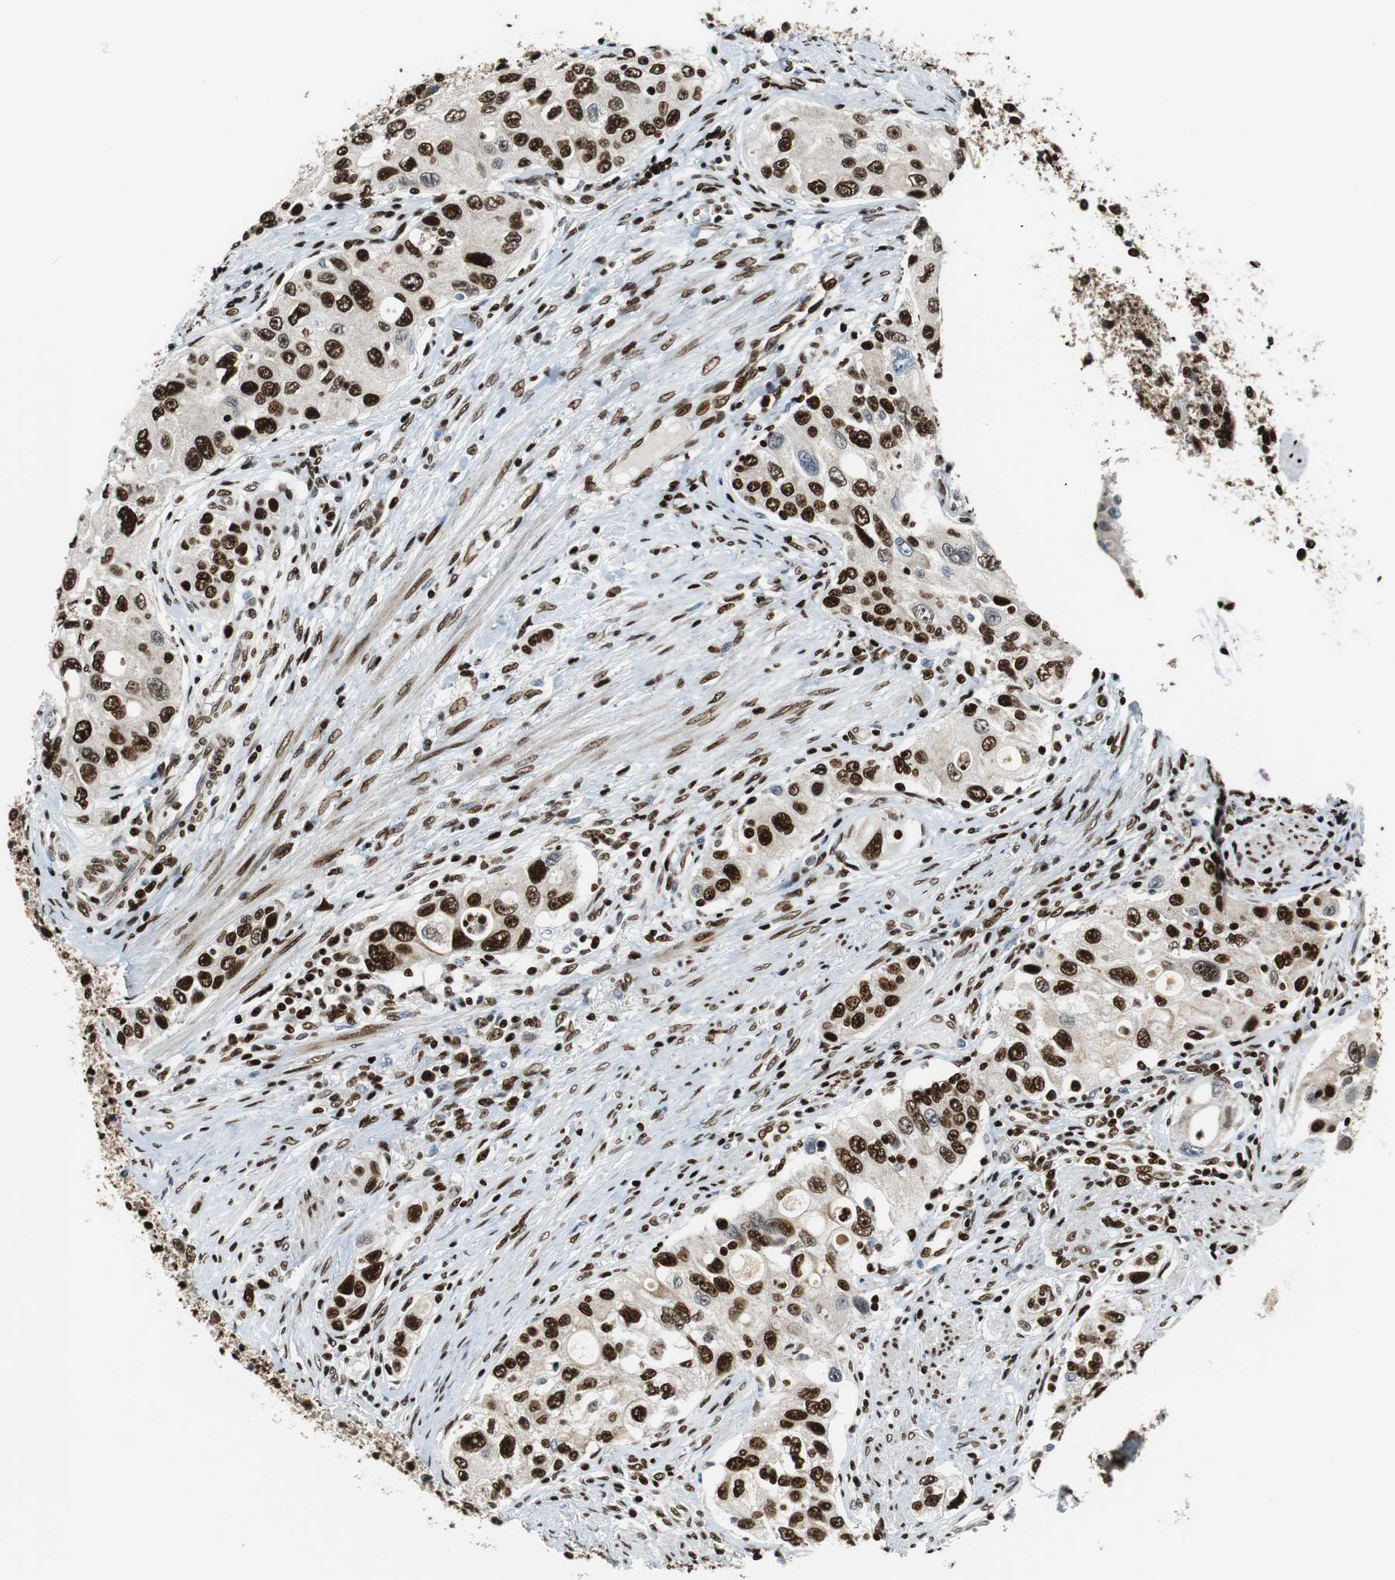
{"staining": {"intensity": "strong", "quantity": ">75%", "location": "nuclear"}, "tissue": "urothelial cancer", "cell_type": "Tumor cells", "image_type": "cancer", "snomed": [{"axis": "morphology", "description": "Urothelial carcinoma, High grade"}, {"axis": "topography", "description": "Urinary bladder"}], "caption": "Urothelial cancer stained with IHC reveals strong nuclear staining in about >75% of tumor cells.", "gene": "HDAC1", "patient": {"sex": "female", "age": 56}}